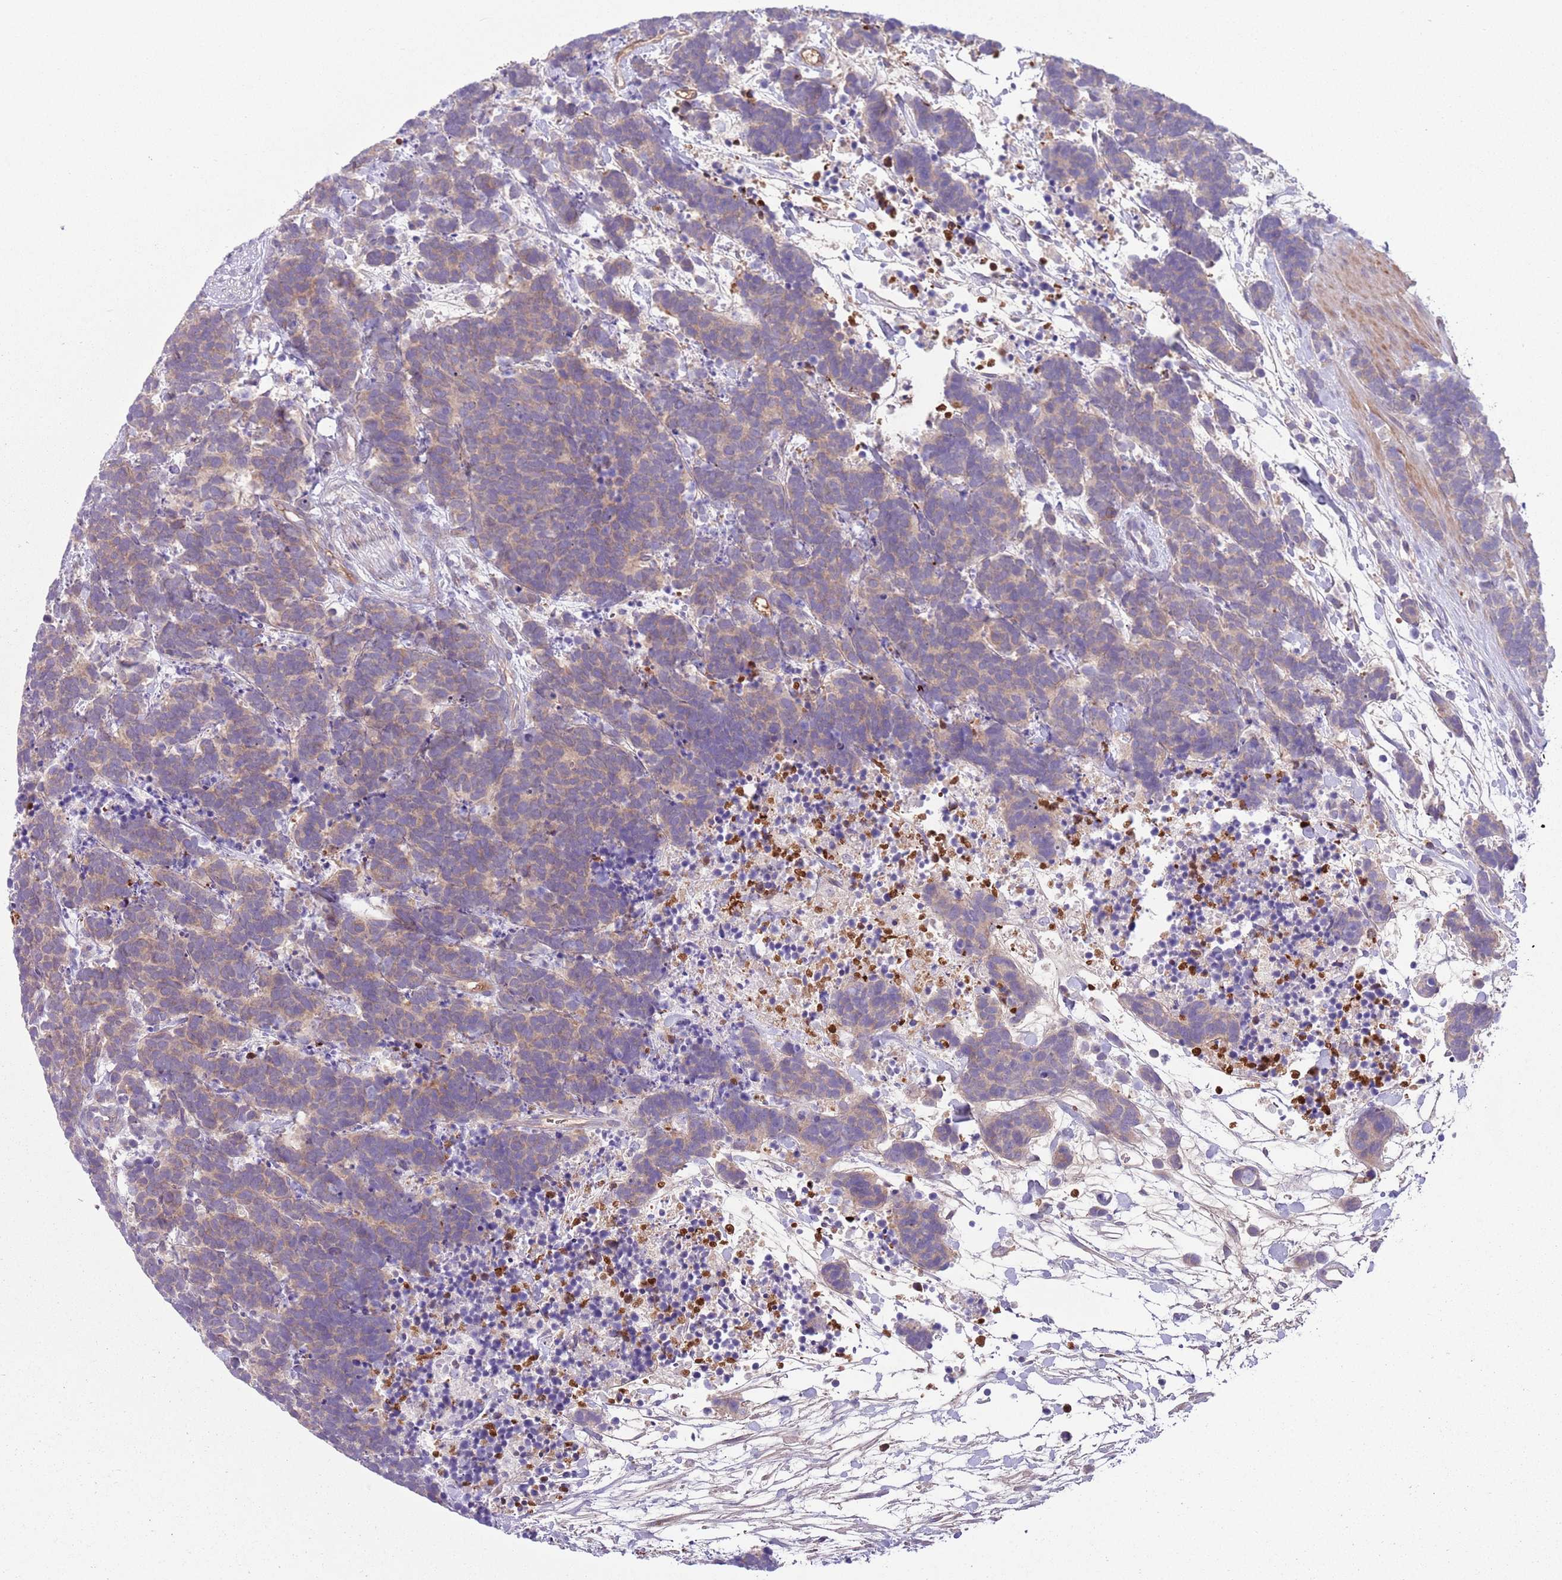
{"staining": {"intensity": "weak", "quantity": ">75%", "location": "cytoplasmic/membranous"}, "tissue": "carcinoid", "cell_type": "Tumor cells", "image_type": "cancer", "snomed": [{"axis": "morphology", "description": "Carcinoma, NOS"}, {"axis": "morphology", "description": "Carcinoid, malignant, NOS"}, {"axis": "topography", "description": "Prostate"}], "caption": "Immunohistochemical staining of human carcinoid demonstrates low levels of weak cytoplasmic/membranous positivity in approximately >75% of tumor cells.", "gene": "CFH", "patient": {"sex": "male", "age": 57}}